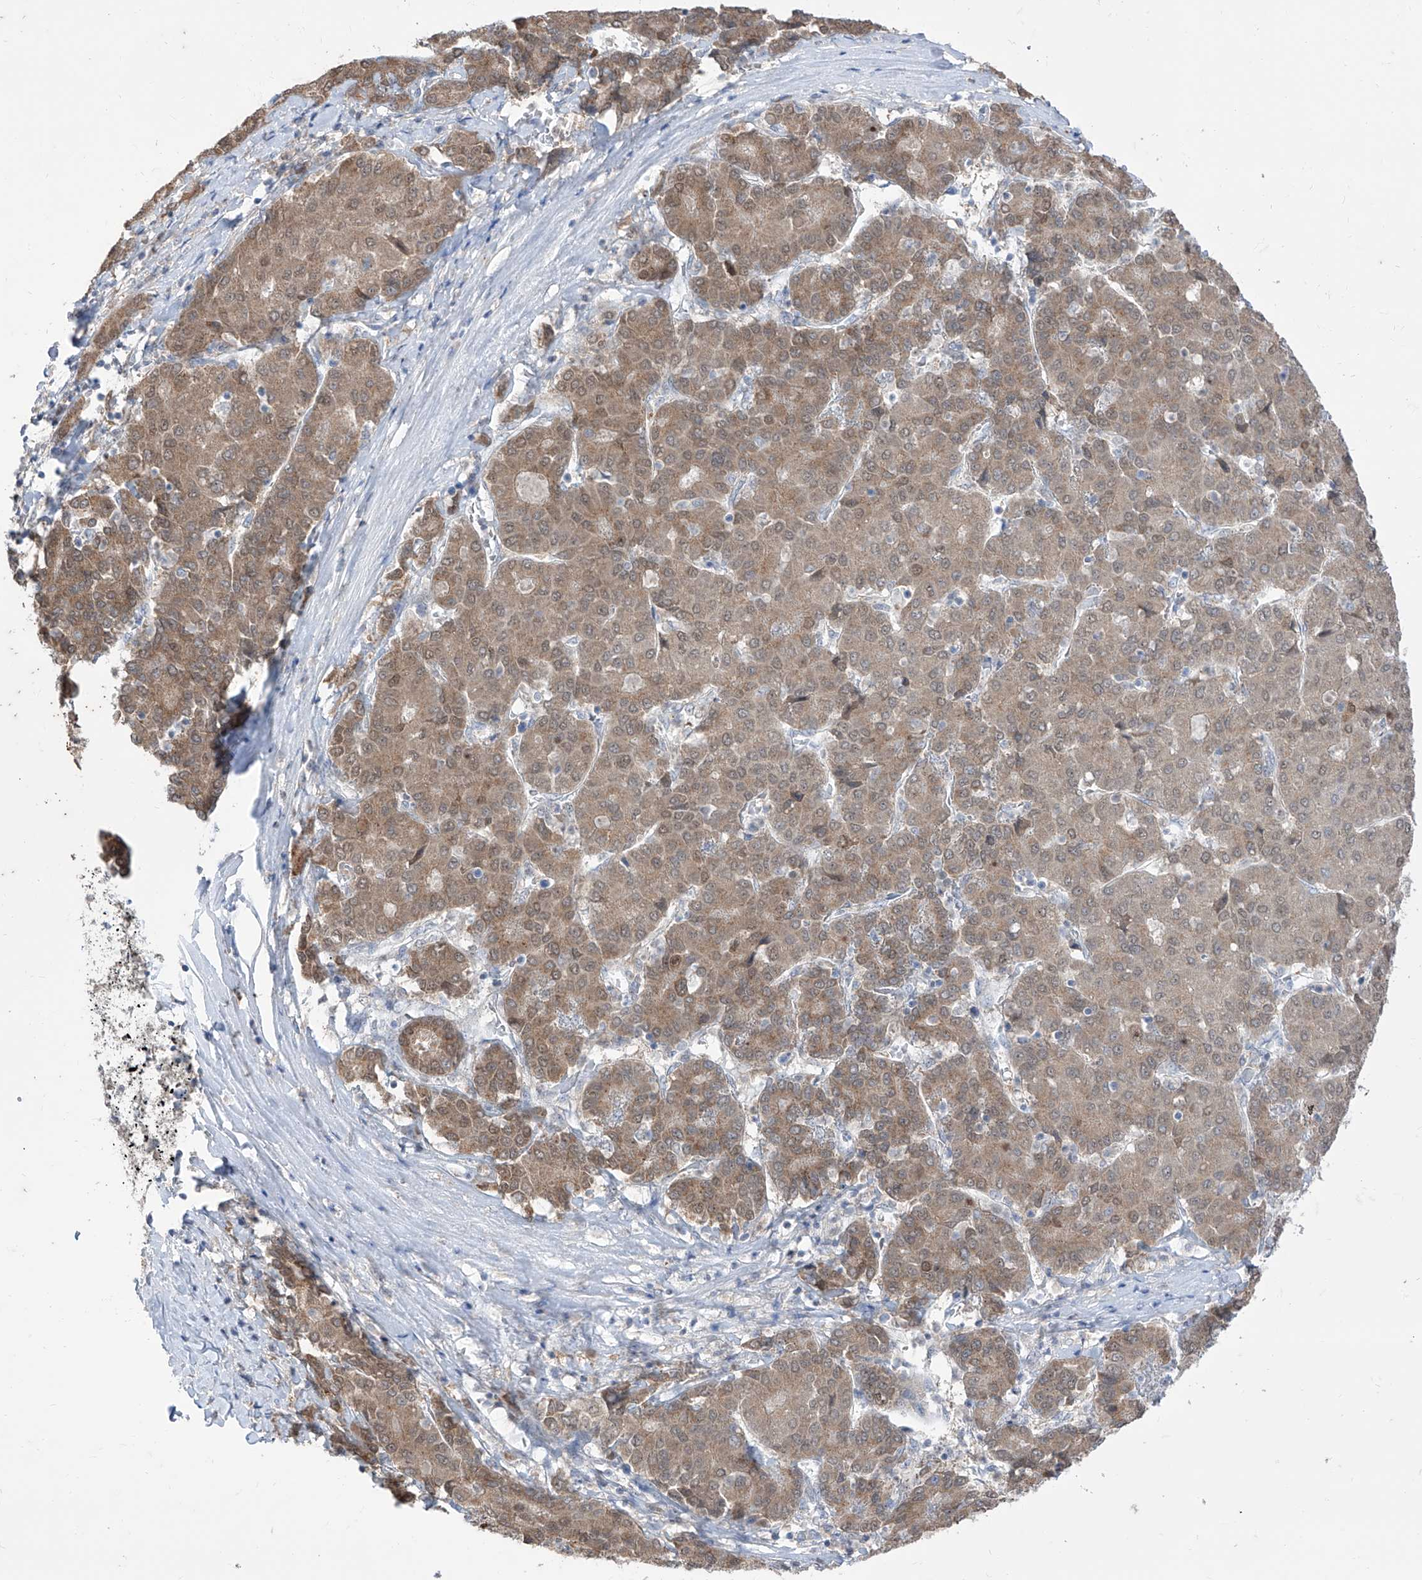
{"staining": {"intensity": "moderate", "quantity": ">75%", "location": "cytoplasmic/membranous"}, "tissue": "liver cancer", "cell_type": "Tumor cells", "image_type": "cancer", "snomed": [{"axis": "morphology", "description": "Carcinoma, Hepatocellular, NOS"}, {"axis": "topography", "description": "Liver"}], "caption": "High-power microscopy captured an IHC photomicrograph of liver cancer (hepatocellular carcinoma), revealing moderate cytoplasmic/membranous expression in approximately >75% of tumor cells. Using DAB (3,3'-diaminobenzidine) (brown) and hematoxylin (blue) stains, captured at high magnification using brightfield microscopy.", "gene": "BROX", "patient": {"sex": "male", "age": 65}}